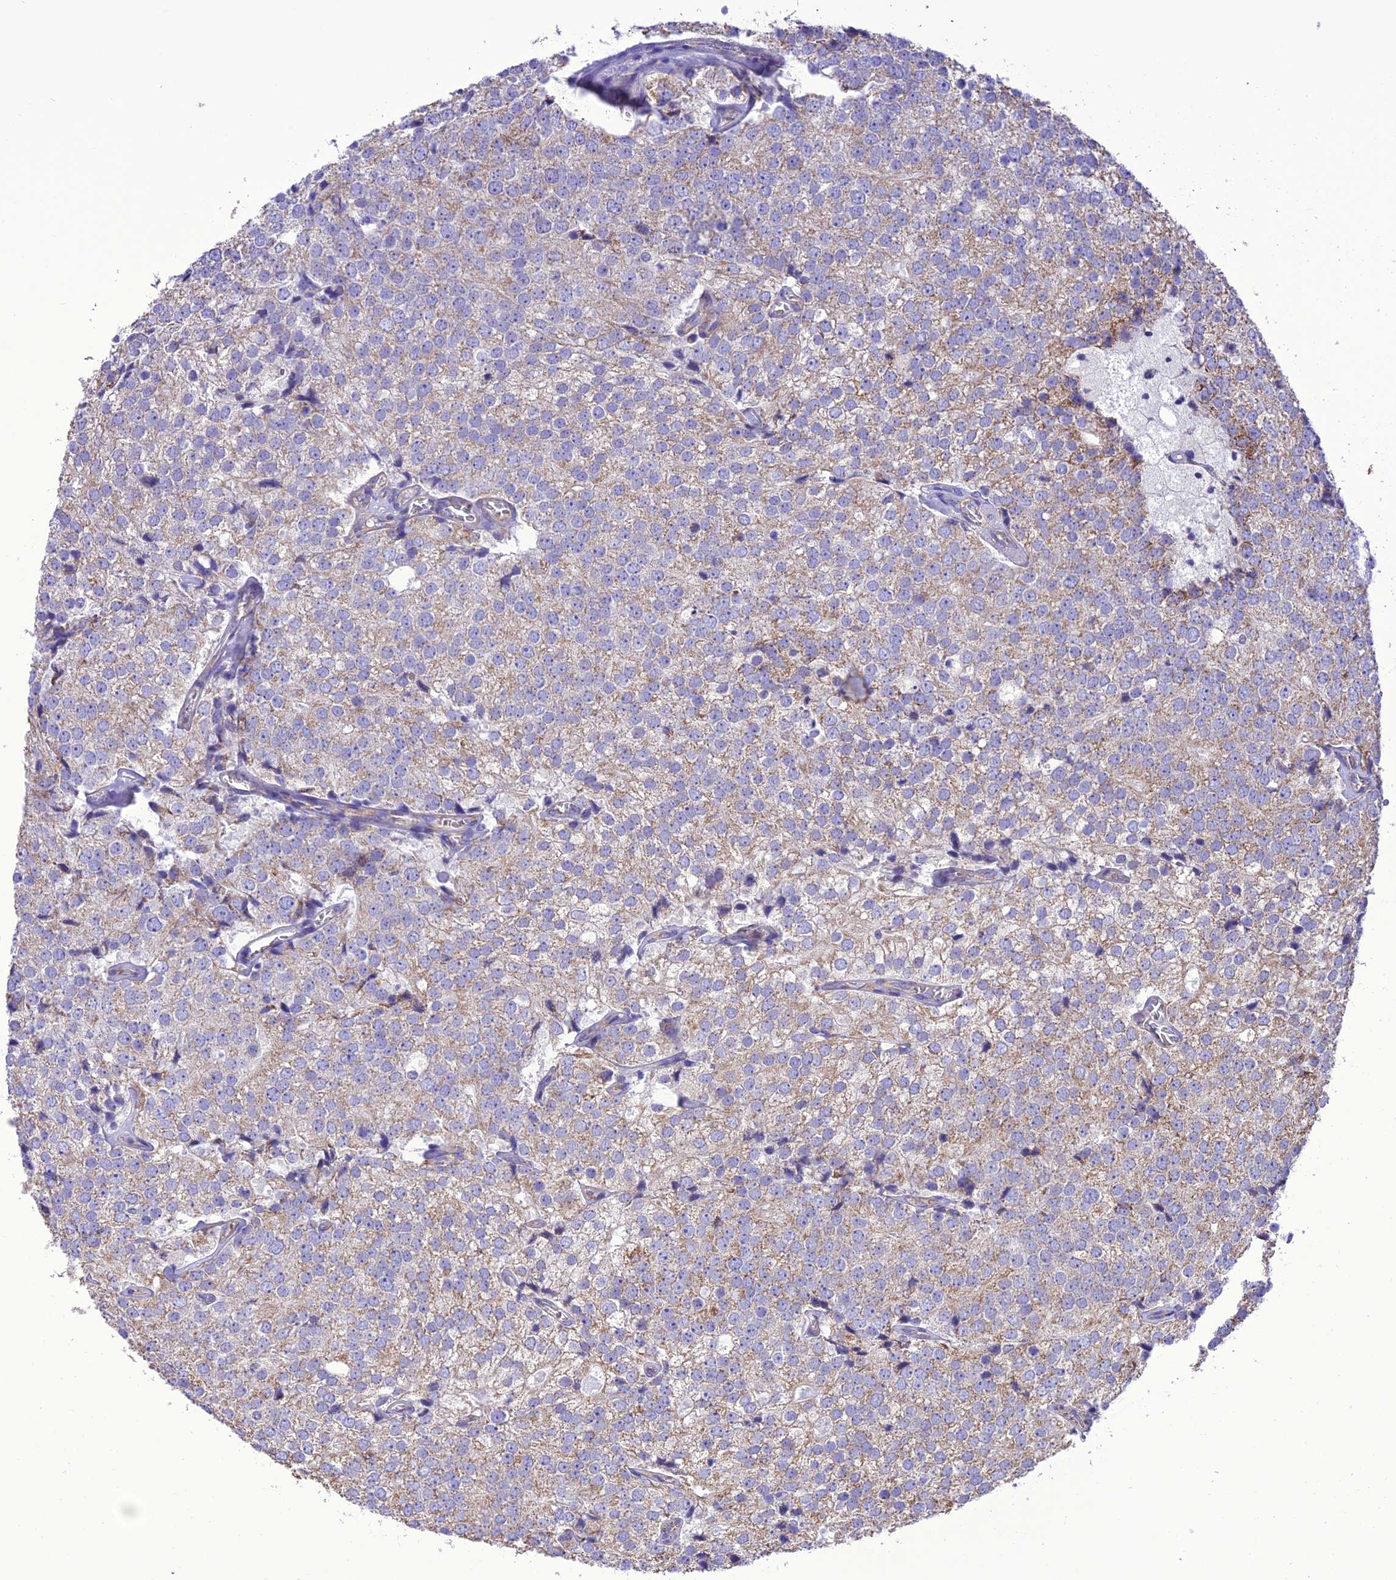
{"staining": {"intensity": "weak", "quantity": "25%-75%", "location": "cytoplasmic/membranous"}, "tissue": "prostate cancer", "cell_type": "Tumor cells", "image_type": "cancer", "snomed": [{"axis": "morphology", "description": "Adenocarcinoma, High grade"}, {"axis": "topography", "description": "Prostate"}], "caption": "Protein expression analysis of human prostate adenocarcinoma (high-grade) reveals weak cytoplasmic/membranous positivity in approximately 25%-75% of tumor cells. (Brightfield microscopy of DAB IHC at high magnification).", "gene": "MAP3K12", "patient": {"sex": "male", "age": 49}}